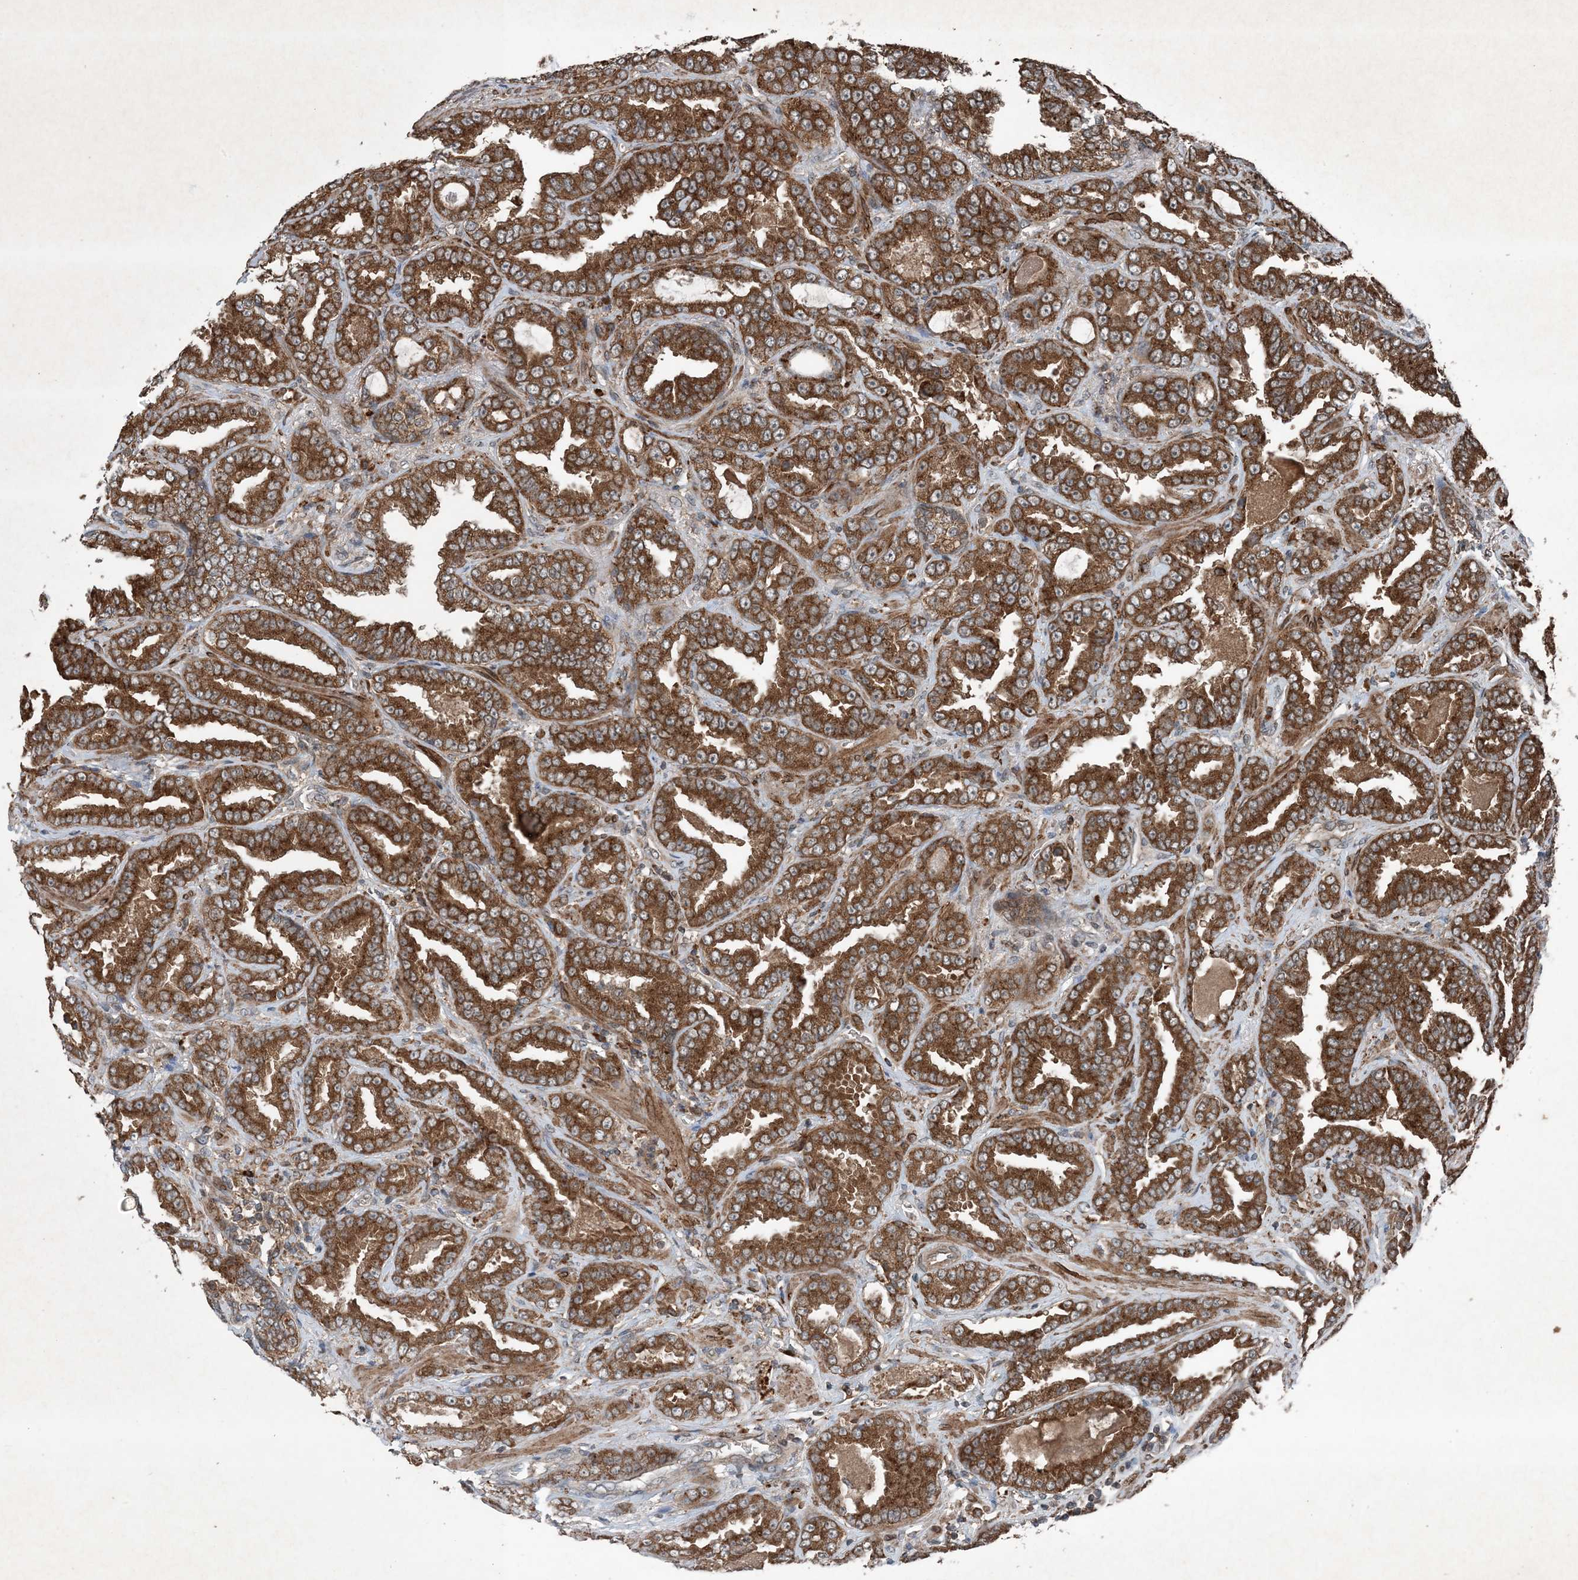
{"staining": {"intensity": "strong", "quantity": ">75%", "location": "cytoplasmic/membranous"}, "tissue": "prostate cancer", "cell_type": "Tumor cells", "image_type": "cancer", "snomed": [{"axis": "morphology", "description": "Adenocarcinoma, Low grade"}, {"axis": "topography", "description": "Prostate"}], "caption": "Immunohistochemical staining of prostate cancer displays high levels of strong cytoplasmic/membranous staining in approximately >75% of tumor cells. (Stains: DAB (3,3'-diaminobenzidine) in brown, nuclei in blue, Microscopy: brightfield microscopy at high magnification).", "gene": "GNG5", "patient": {"sex": "male", "age": 60}}